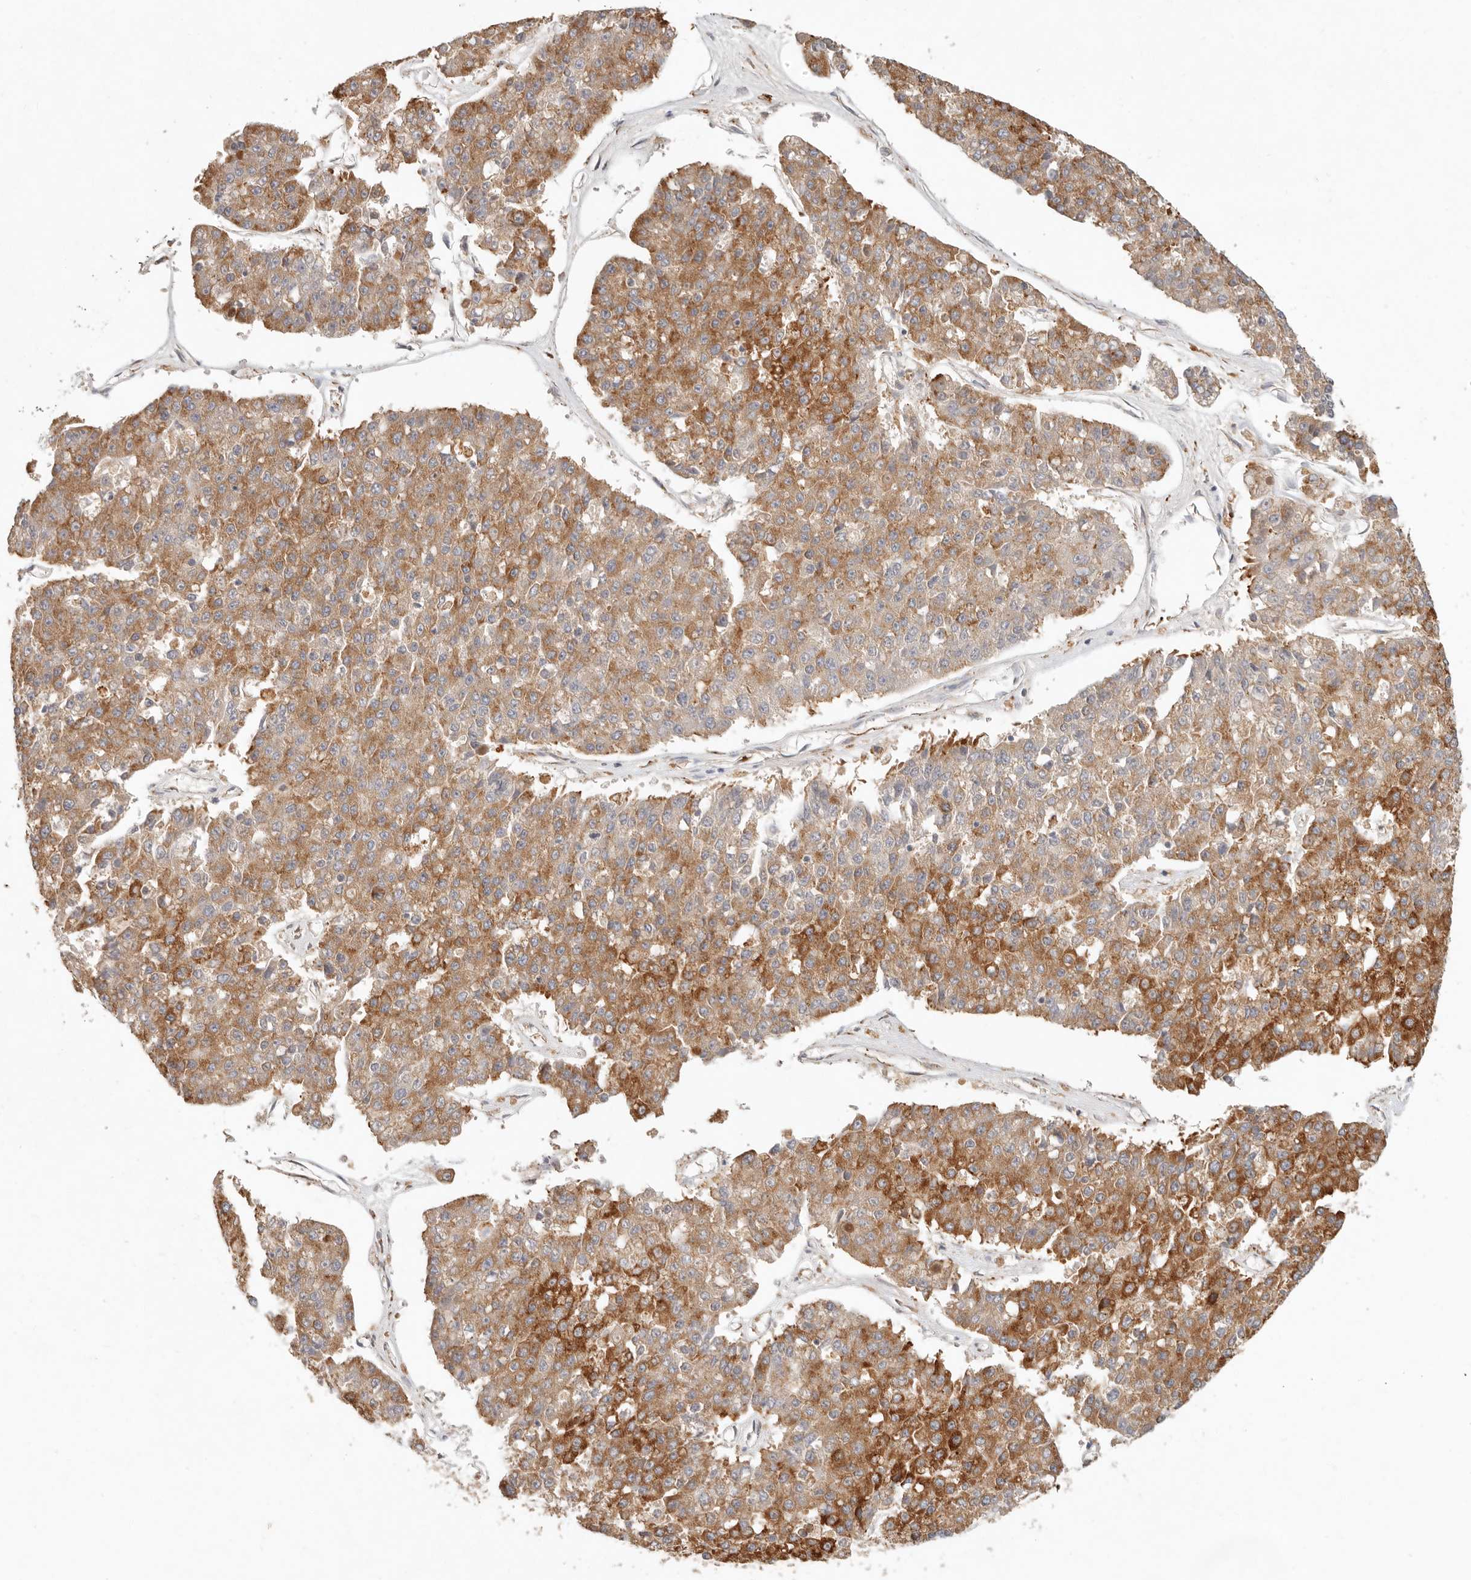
{"staining": {"intensity": "moderate", "quantity": ">75%", "location": "cytoplasmic/membranous"}, "tissue": "pancreatic cancer", "cell_type": "Tumor cells", "image_type": "cancer", "snomed": [{"axis": "morphology", "description": "Adenocarcinoma, NOS"}, {"axis": "topography", "description": "Pancreas"}], "caption": "Adenocarcinoma (pancreatic) stained for a protein exhibits moderate cytoplasmic/membranous positivity in tumor cells.", "gene": "ARHGEF10L", "patient": {"sex": "male", "age": 50}}